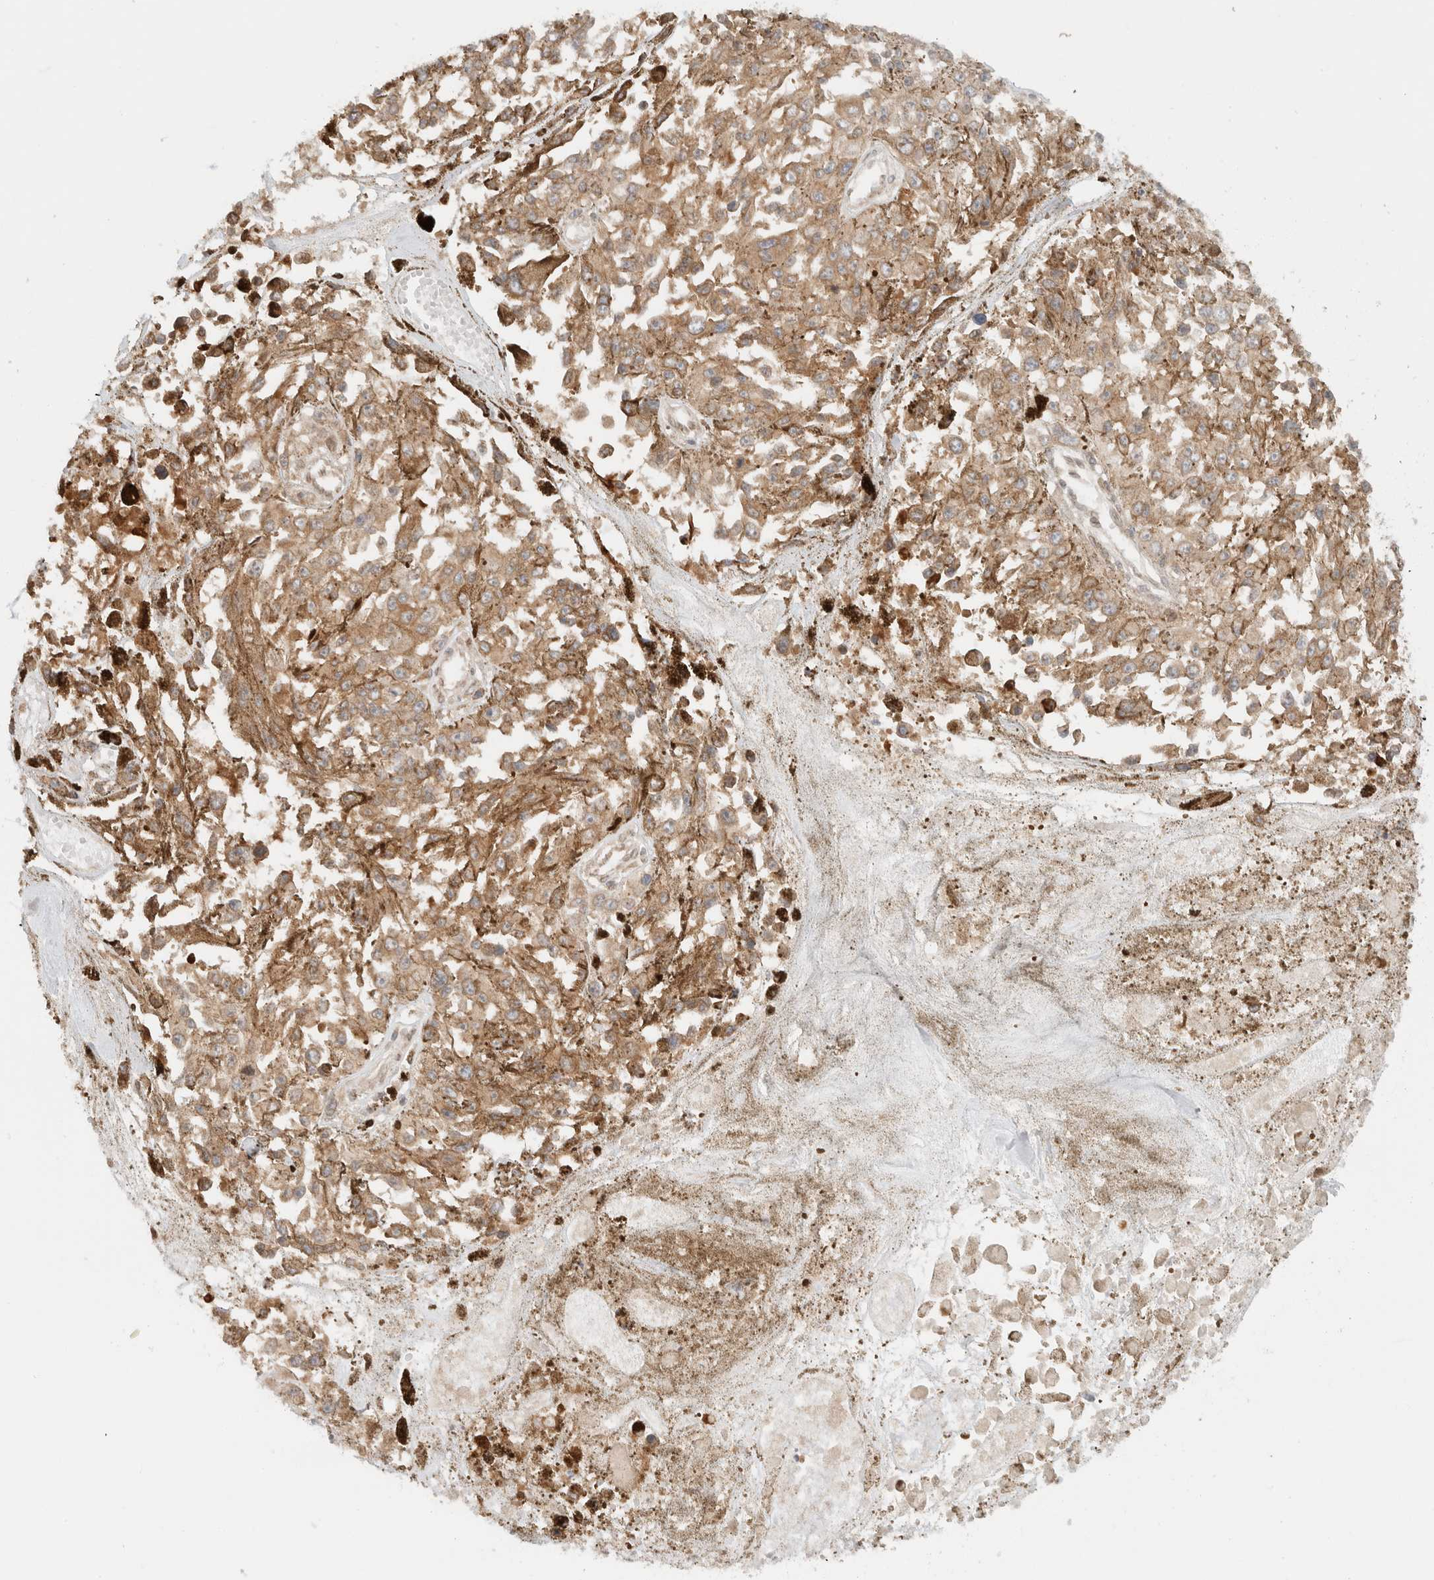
{"staining": {"intensity": "moderate", "quantity": ">75%", "location": "cytoplasmic/membranous"}, "tissue": "melanoma", "cell_type": "Tumor cells", "image_type": "cancer", "snomed": [{"axis": "morphology", "description": "Malignant melanoma, Metastatic site"}, {"axis": "topography", "description": "Lymph node"}], "caption": "Protein expression analysis of malignant melanoma (metastatic site) exhibits moderate cytoplasmic/membranous staining in about >75% of tumor cells.", "gene": "ARFGEF2", "patient": {"sex": "male", "age": 59}}